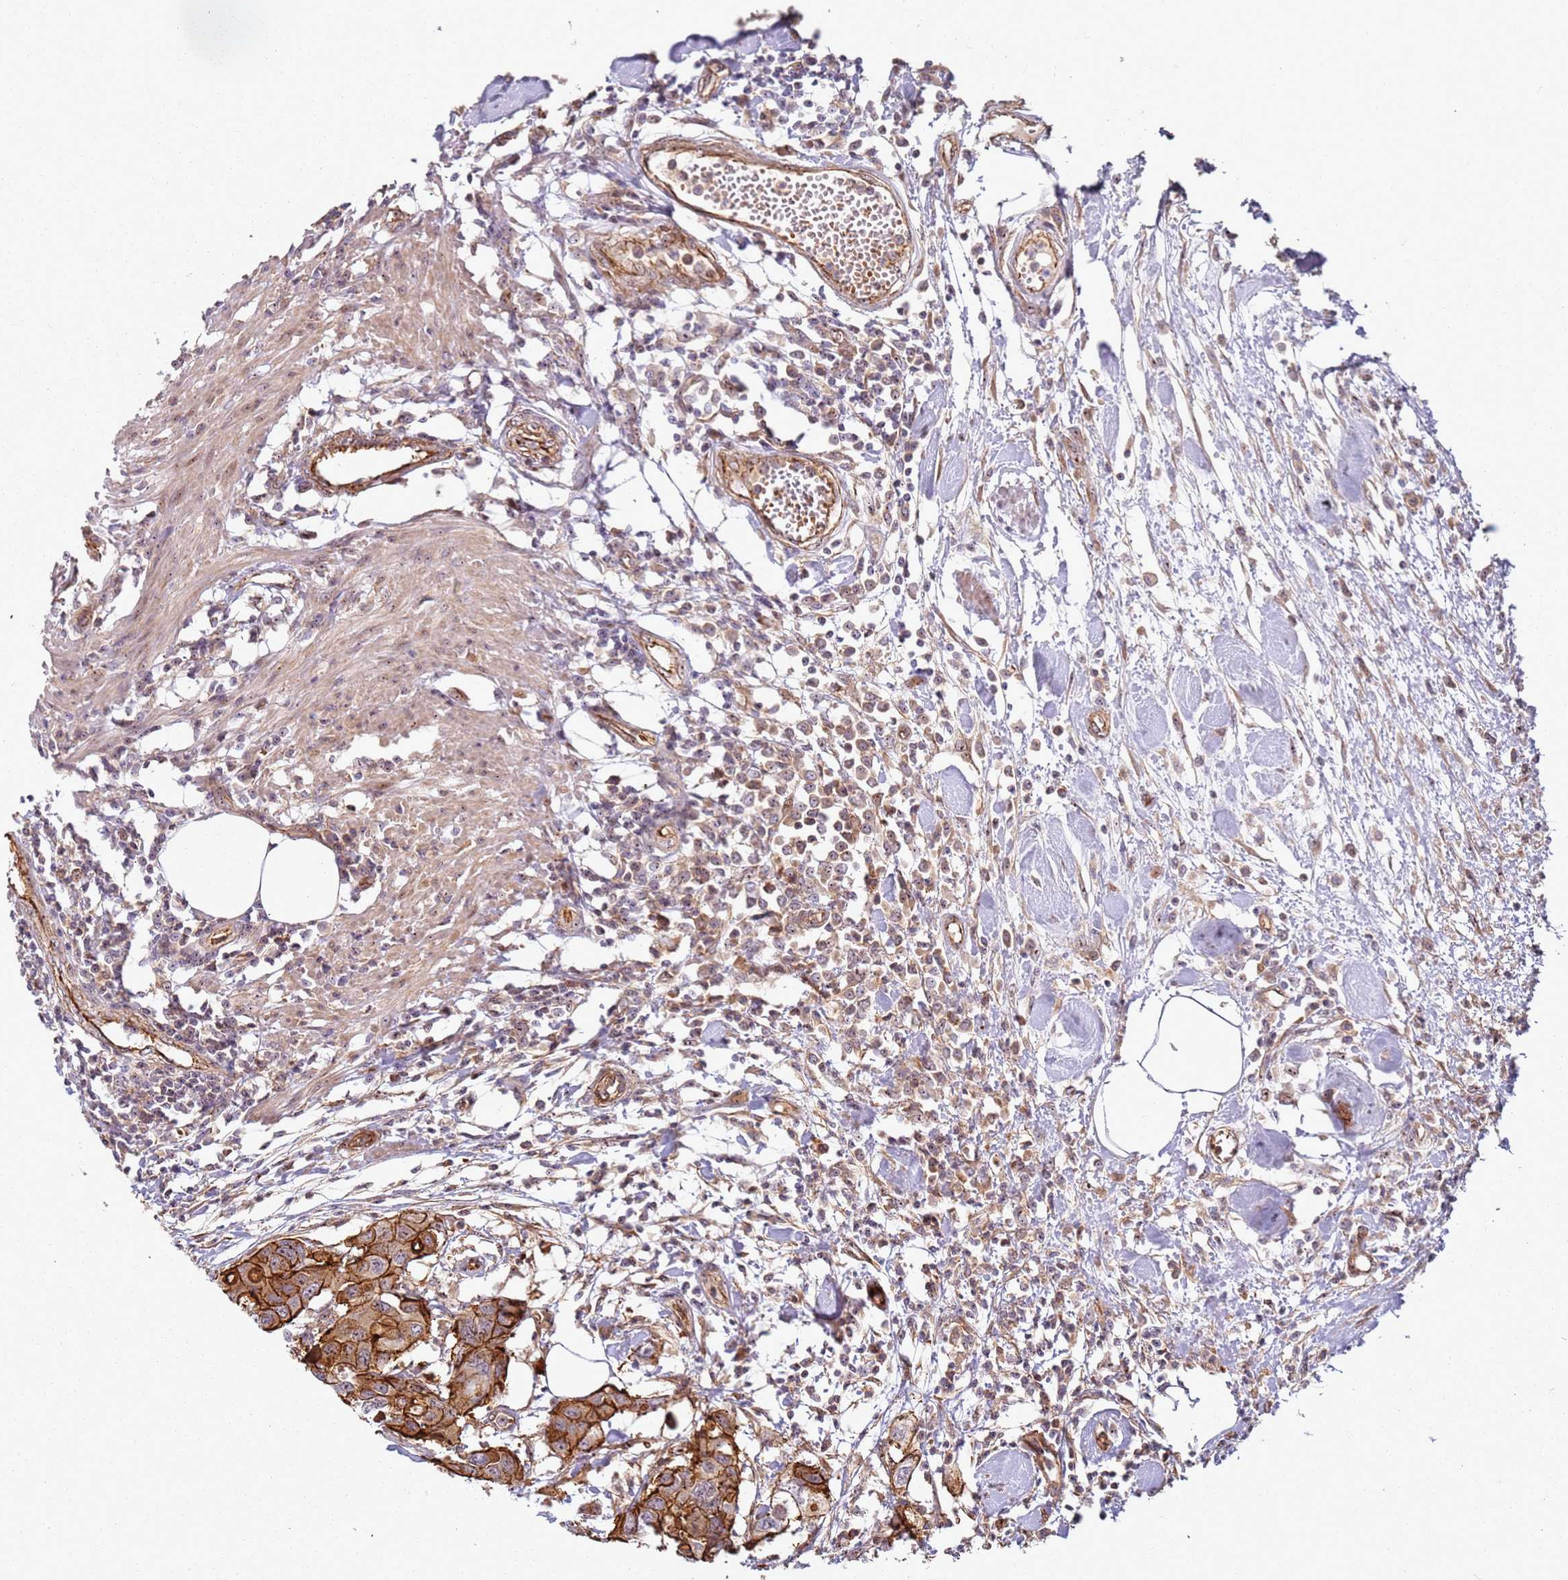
{"staining": {"intensity": "strong", "quantity": ">75%", "location": "cytoplasmic/membranous"}, "tissue": "colorectal cancer", "cell_type": "Tumor cells", "image_type": "cancer", "snomed": [{"axis": "morphology", "description": "Adenocarcinoma, NOS"}, {"axis": "topography", "description": "Colon"}], "caption": "Immunohistochemical staining of human colorectal cancer (adenocarcinoma) reveals high levels of strong cytoplasmic/membranous protein staining in approximately >75% of tumor cells.", "gene": "C2CD4B", "patient": {"sex": "male", "age": 77}}